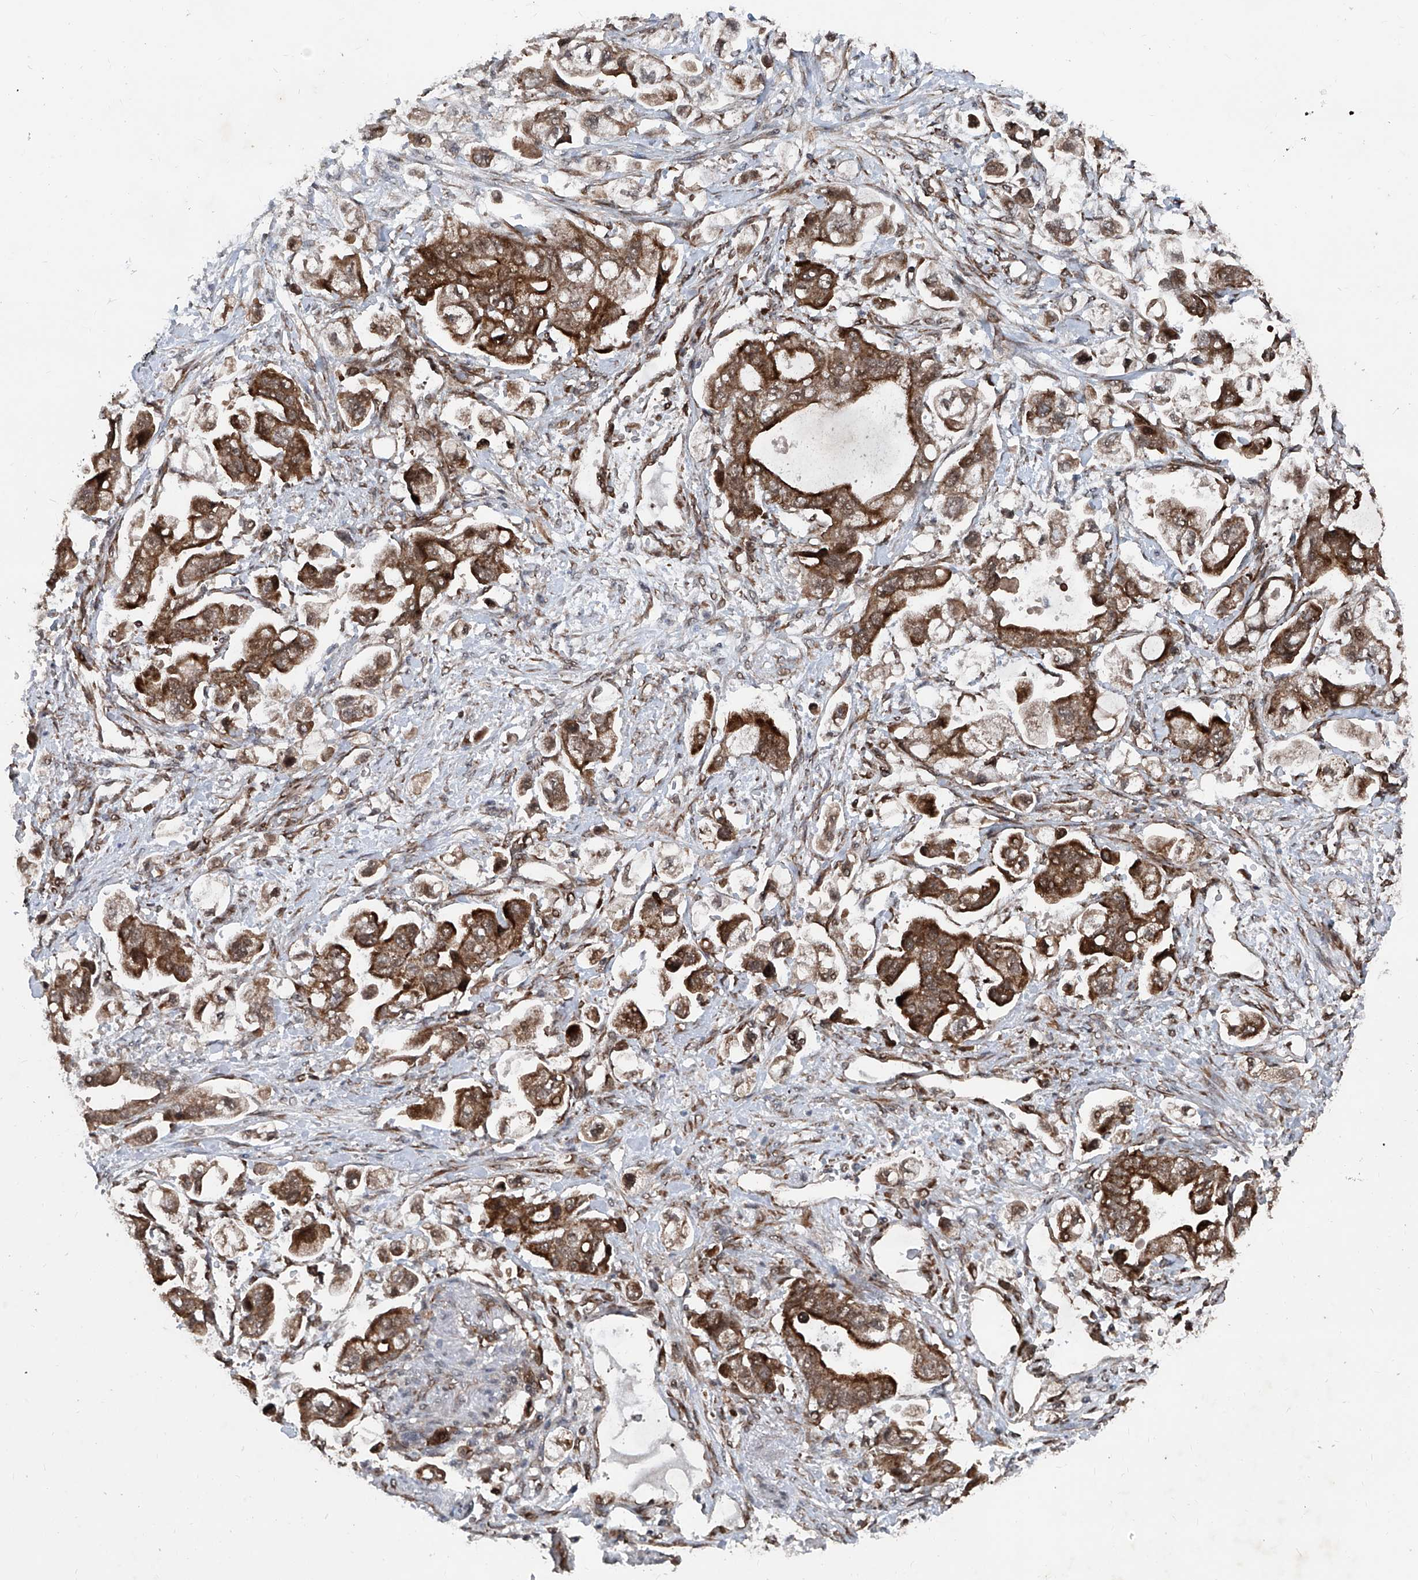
{"staining": {"intensity": "strong", "quantity": ">75%", "location": "cytoplasmic/membranous"}, "tissue": "stomach cancer", "cell_type": "Tumor cells", "image_type": "cancer", "snomed": [{"axis": "morphology", "description": "Adenocarcinoma, NOS"}, {"axis": "topography", "description": "Stomach"}], "caption": "Human stomach cancer stained for a protein (brown) reveals strong cytoplasmic/membranous positive staining in about >75% of tumor cells.", "gene": "COA7", "patient": {"sex": "male", "age": 62}}